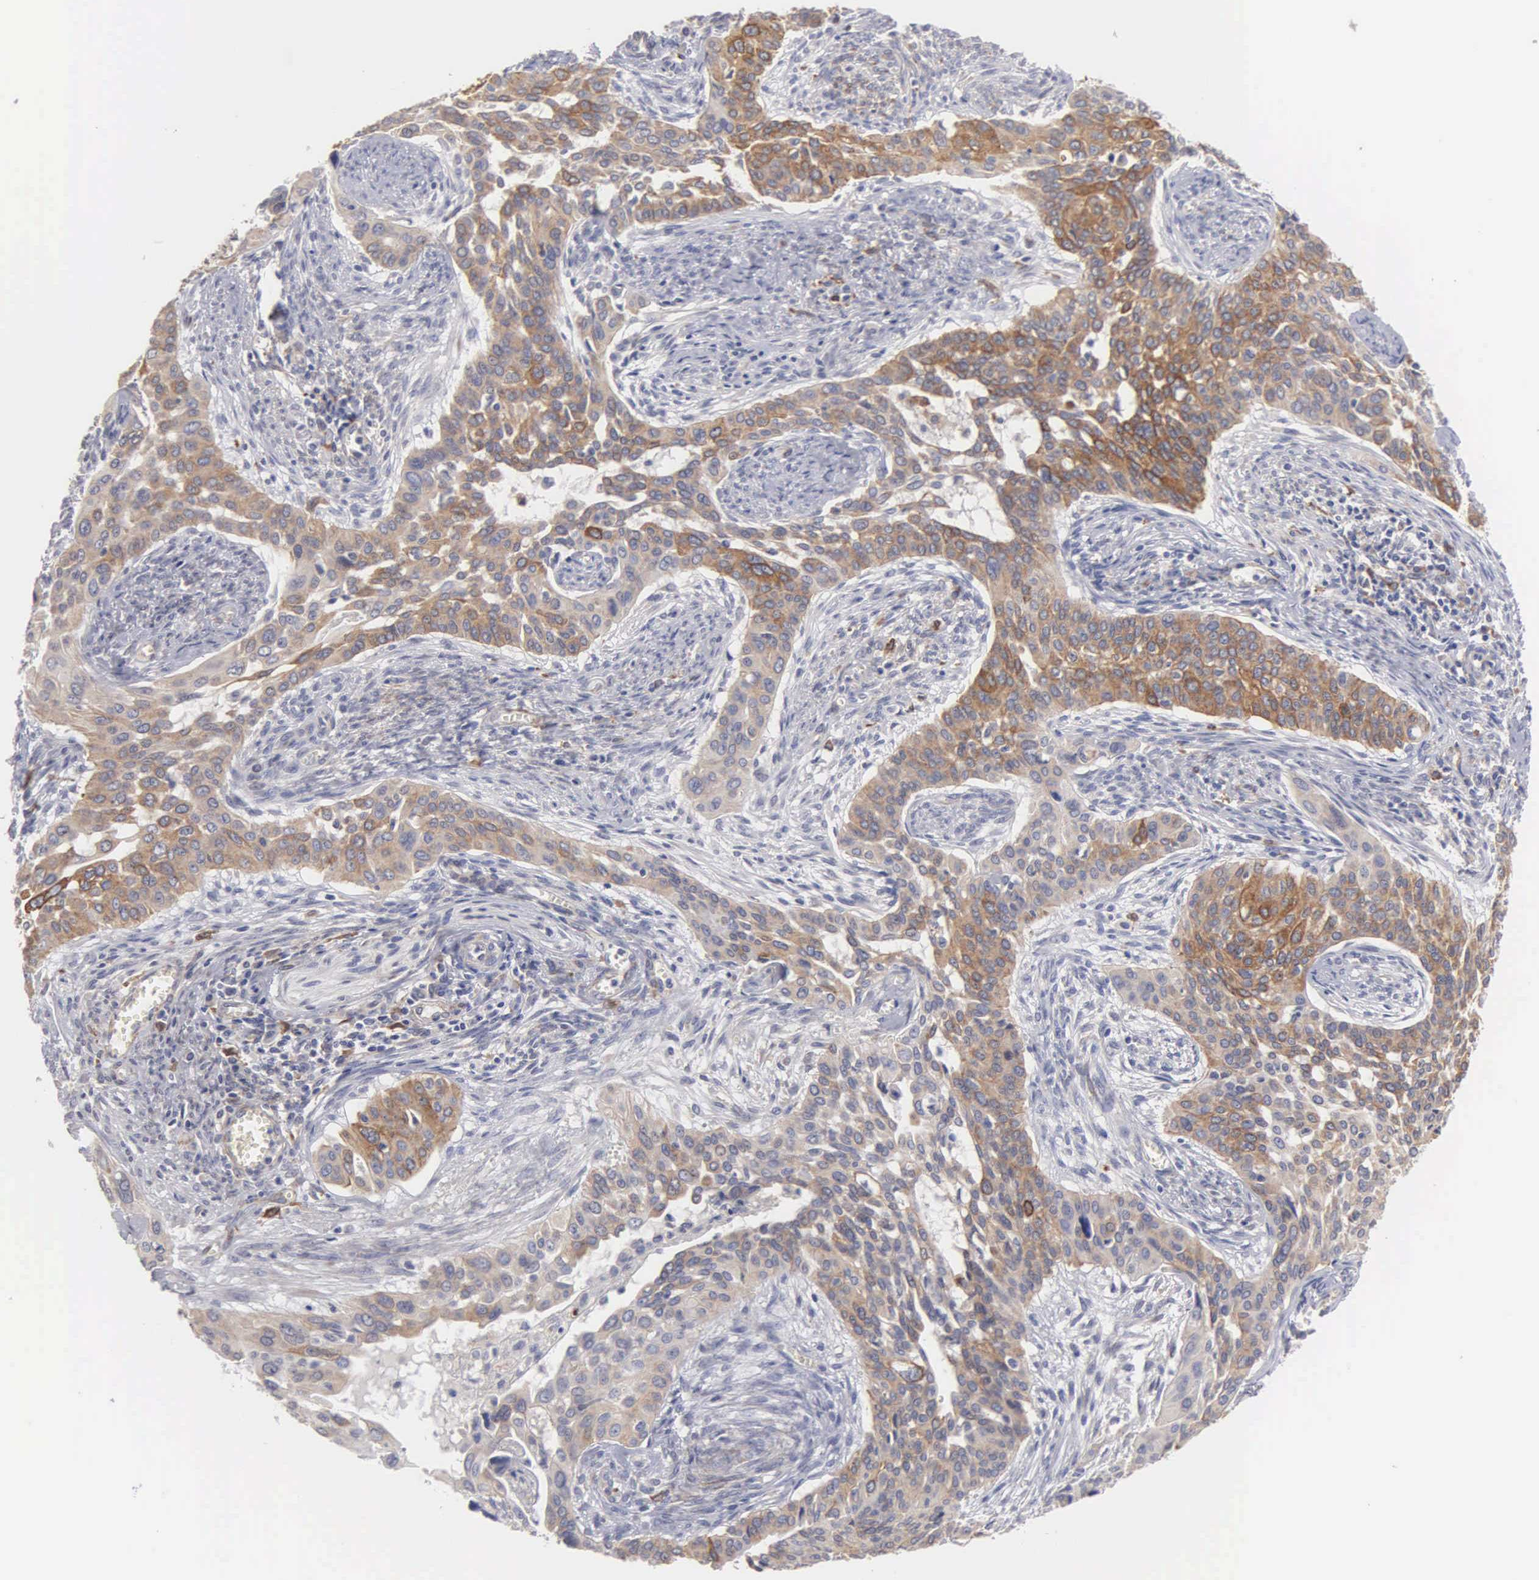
{"staining": {"intensity": "weak", "quantity": "25%-75%", "location": "cytoplasmic/membranous"}, "tissue": "cervical cancer", "cell_type": "Tumor cells", "image_type": "cancer", "snomed": [{"axis": "morphology", "description": "Squamous cell carcinoma, NOS"}, {"axis": "topography", "description": "Cervix"}], "caption": "Human cervical cancer stained for a protein (brown) shows weak cytoplasmic/membranous positive expression in about 25%-75% of tumor cells.", "gene": "LIN52", "patient": {"sex": "female", "age": 34}}